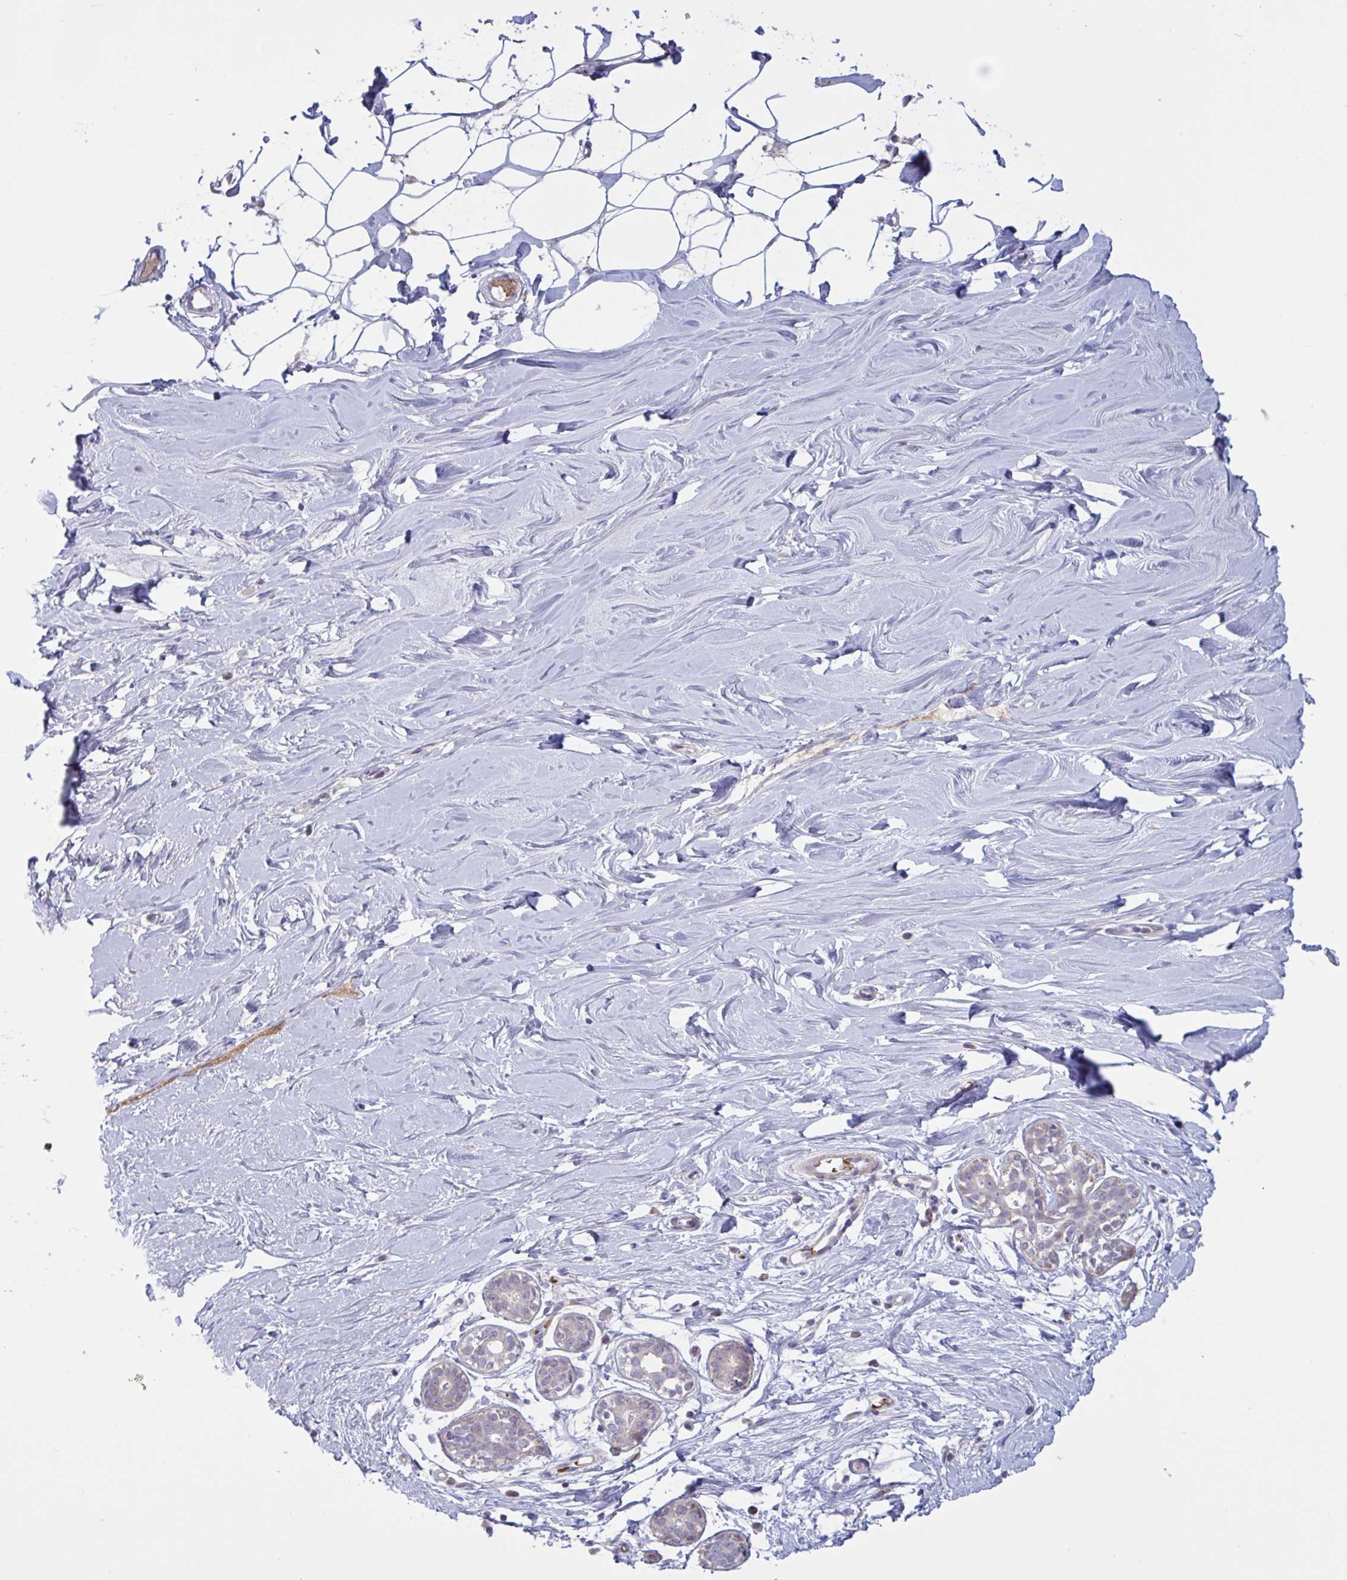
{"staining": {"intensity": "negative", "quantity": "none", "location": "none"}, "tissue": "breast", "cell_type": "Adipocytes", "image_type": "normal", "snomed": [{"axis": "morphology", "description": "Normal tissue, NOS"}, {"axis": "topography", "description": "Breast"}], "caption": "Immunohistochemical staining of unremarkable human breast reveals no significant expression in adipocytes. (DAB (3,3'-diaminobenzidine) IHC visualized using brightfield microscopy, high magnification).", "gene": "VWC2", "patient": {"sex": "female", "age": 27}}